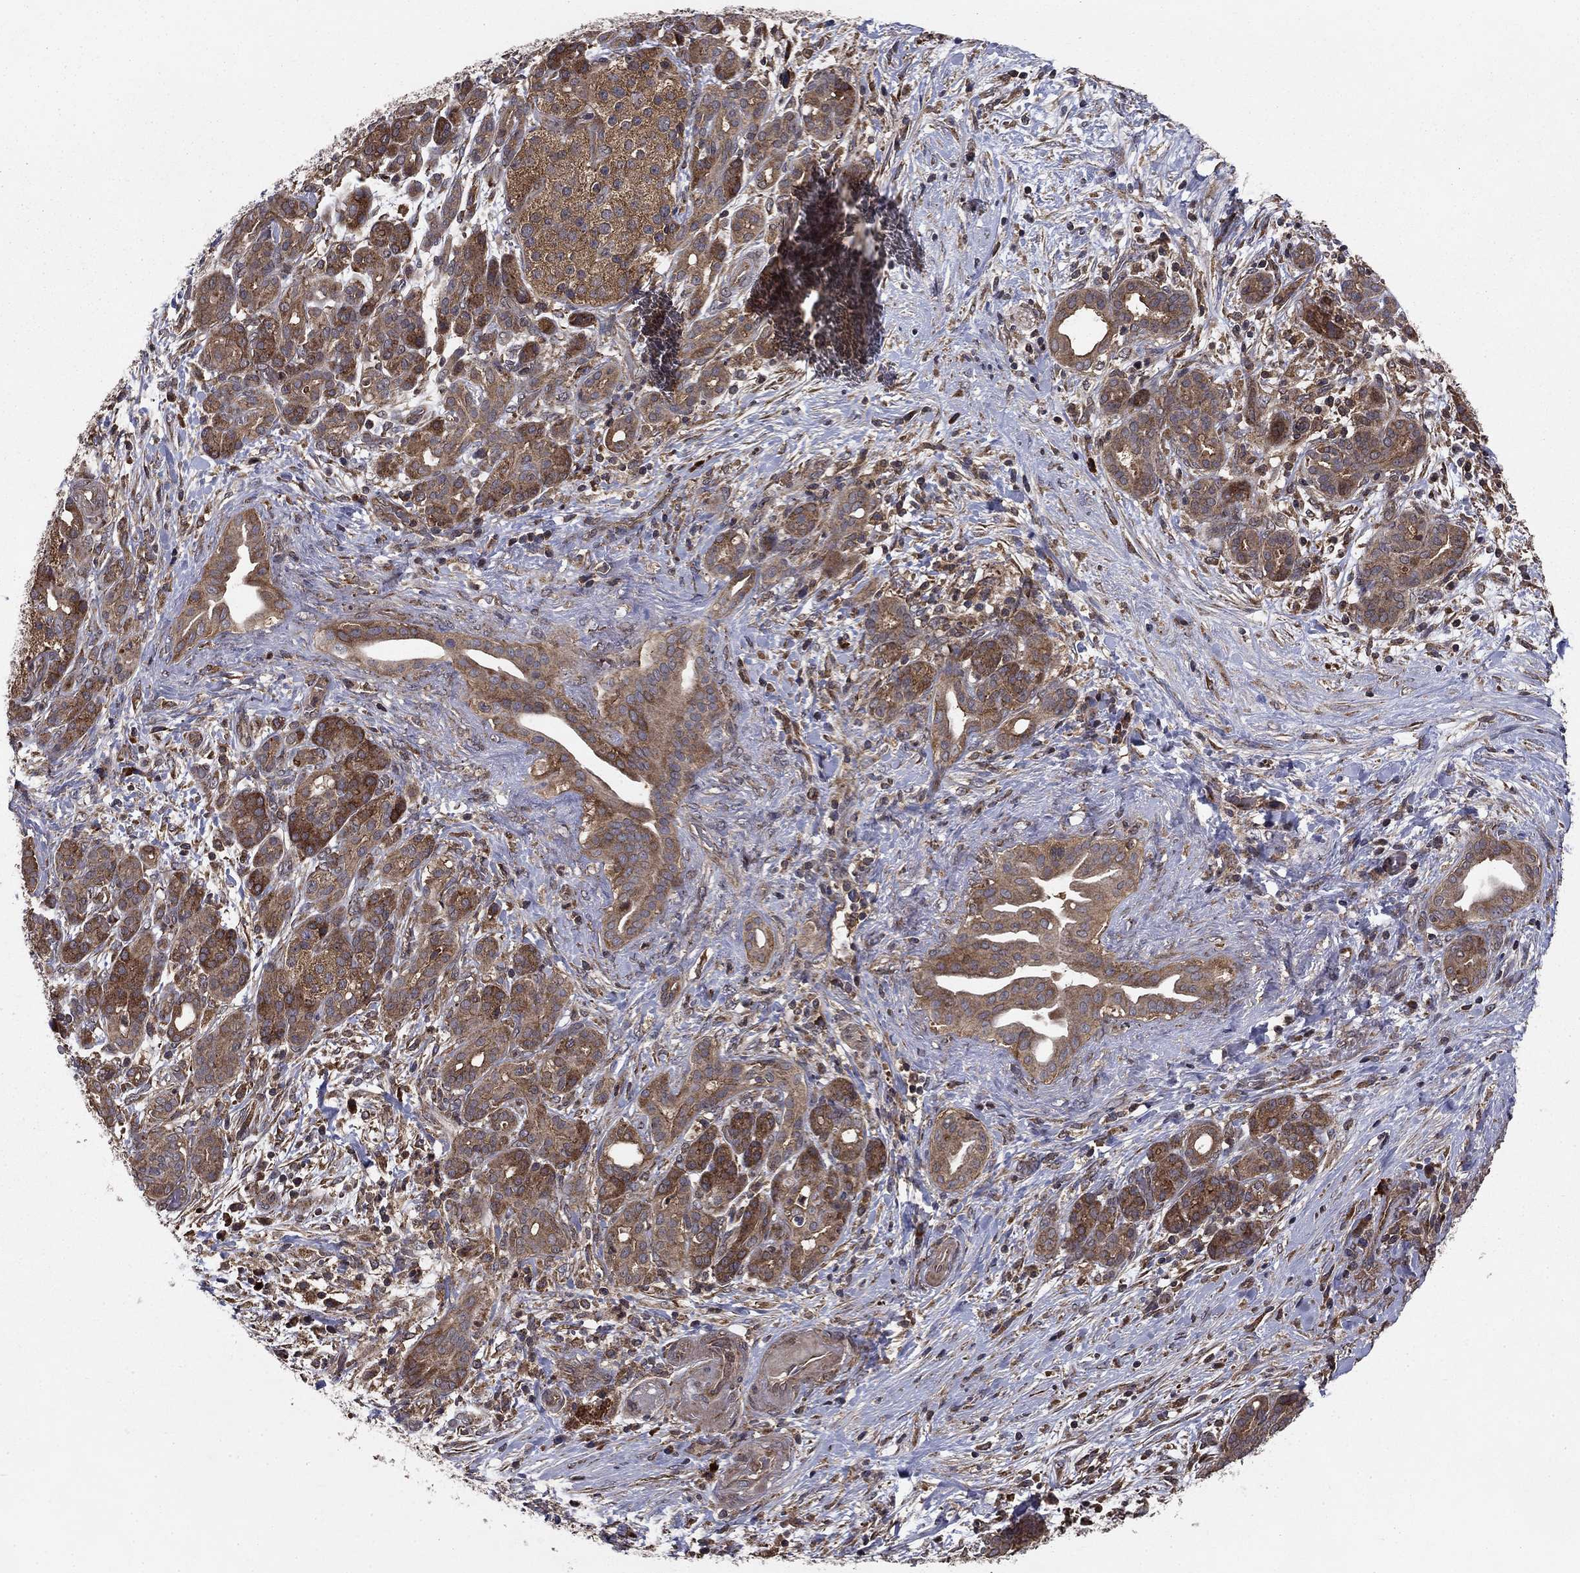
{"staining": {"intensity": "strong", "quantity": "25%-75%", "location": "cytoplasmic/membranous"}, "tissue": "pancreatic cancer", "cell_type": "Tumor cells", "image_type": "cancer", "snomed": [{"axis": "morphology", "description": "Adenocarcinoma, NOS"}, {"axis": "topography", "description": "Pancreas"}], "caption": "The immunohistochemical stain labels strong cytoplasmic/membranous expression in tumor cells of pancreatic cancer tissue. The protein is stained brown, and the nuclei are stained in blue (DAB (3,3'-diaminobenzidine) IHC with brightfield microscopy, high magnification).", "gene": "BABAM2", "patient": {"sex": "male", "age": 44}}